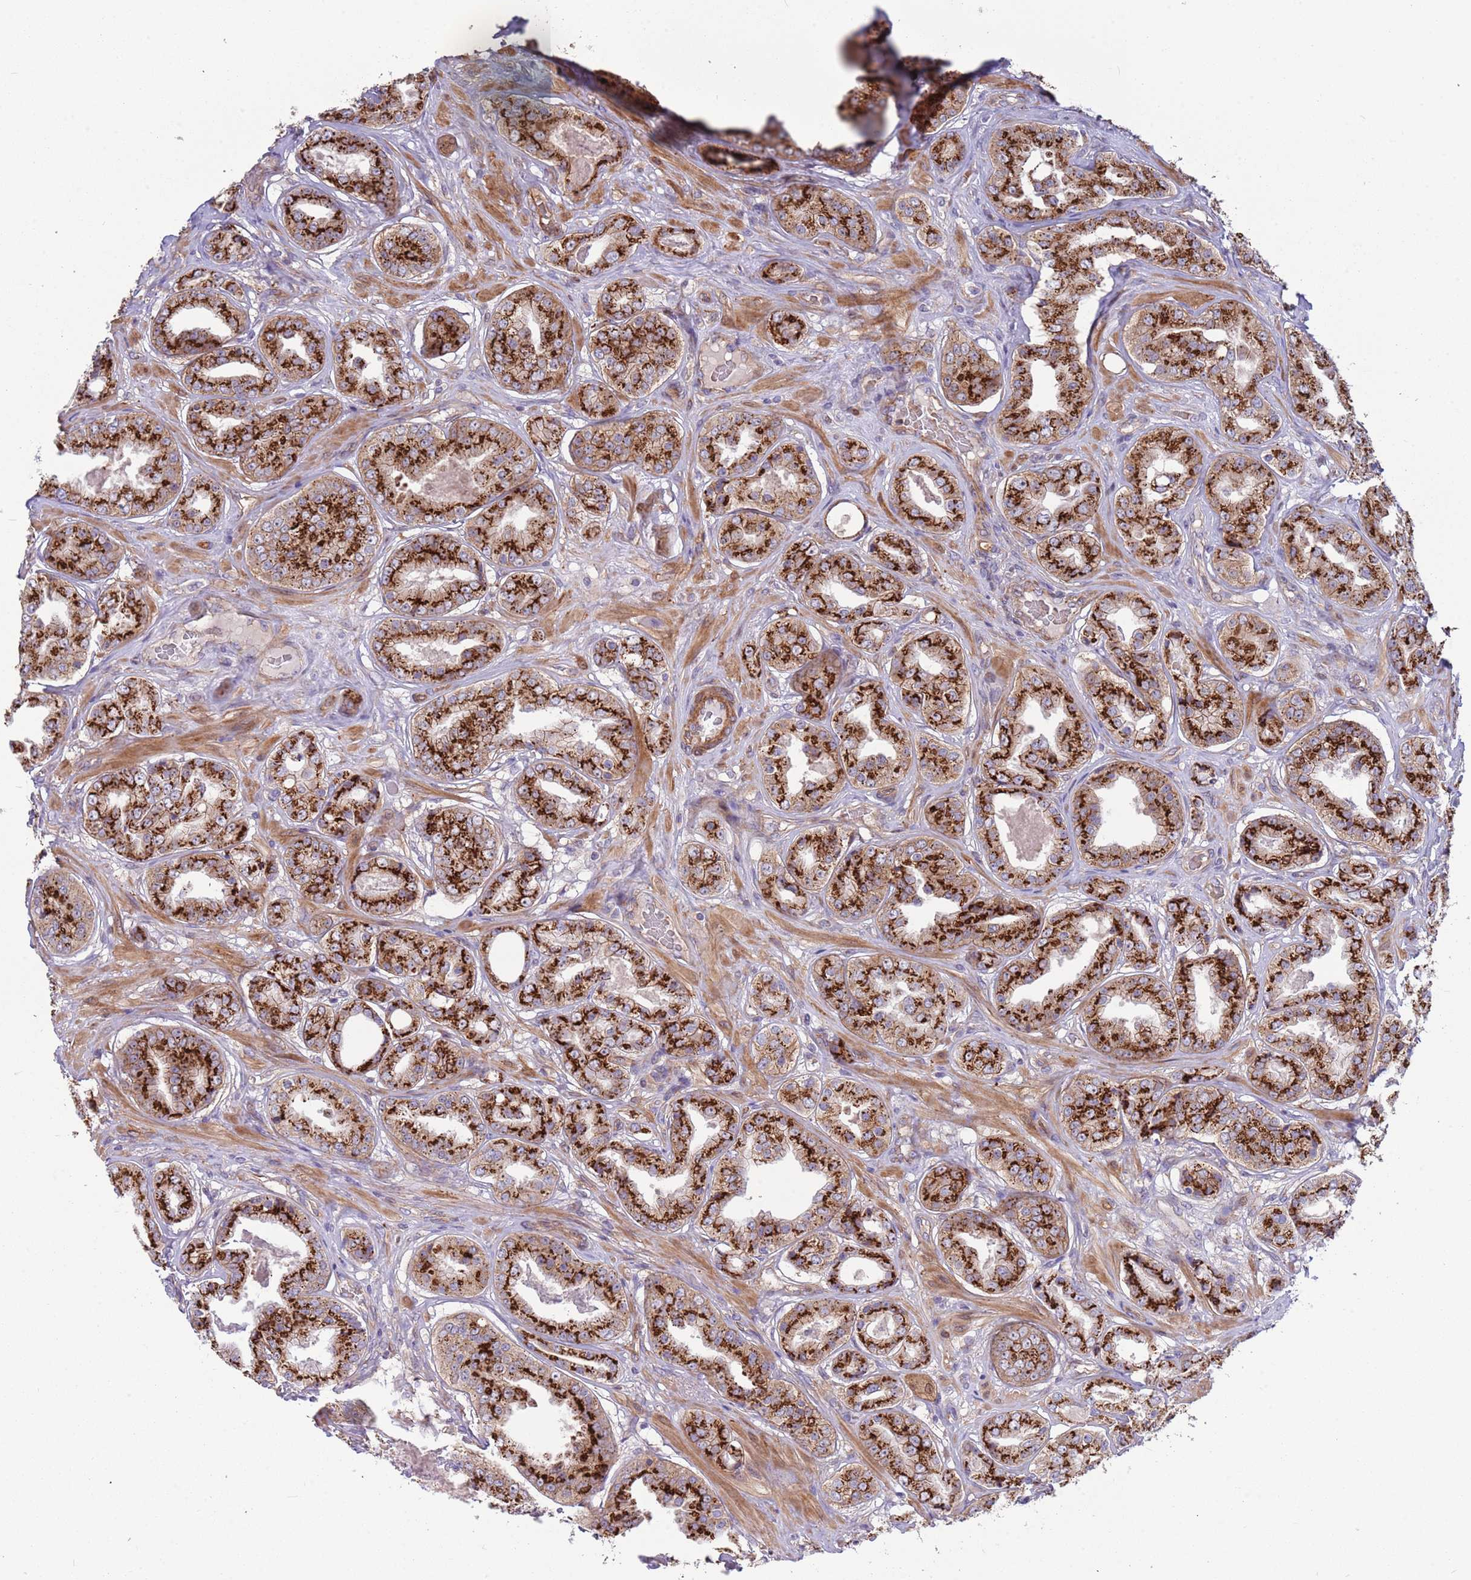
{"staining": {"intensity": "strong", "quantity": ">75%", "location": "cytoplasmic/membranous"}, "tissue": "prostate cancer", "cell_type": "Tumor cells", "image_type": "cancer", "snomed": [{"axis": "morphology", "description": "Adenocarcinoma, High grade"}, {"axis": "topography", "description": "Prostate"}], "caption": "This photomicrograph demonstrates prostate cancer stained with IHC to label a protein in brown. The cytoplasmic/membranous of tumor cells show strong positivity for the protein. Nuclei are counter-stained blue.", "gene": "ITGB6", "patient": {"sex": "male", "age": 63}}